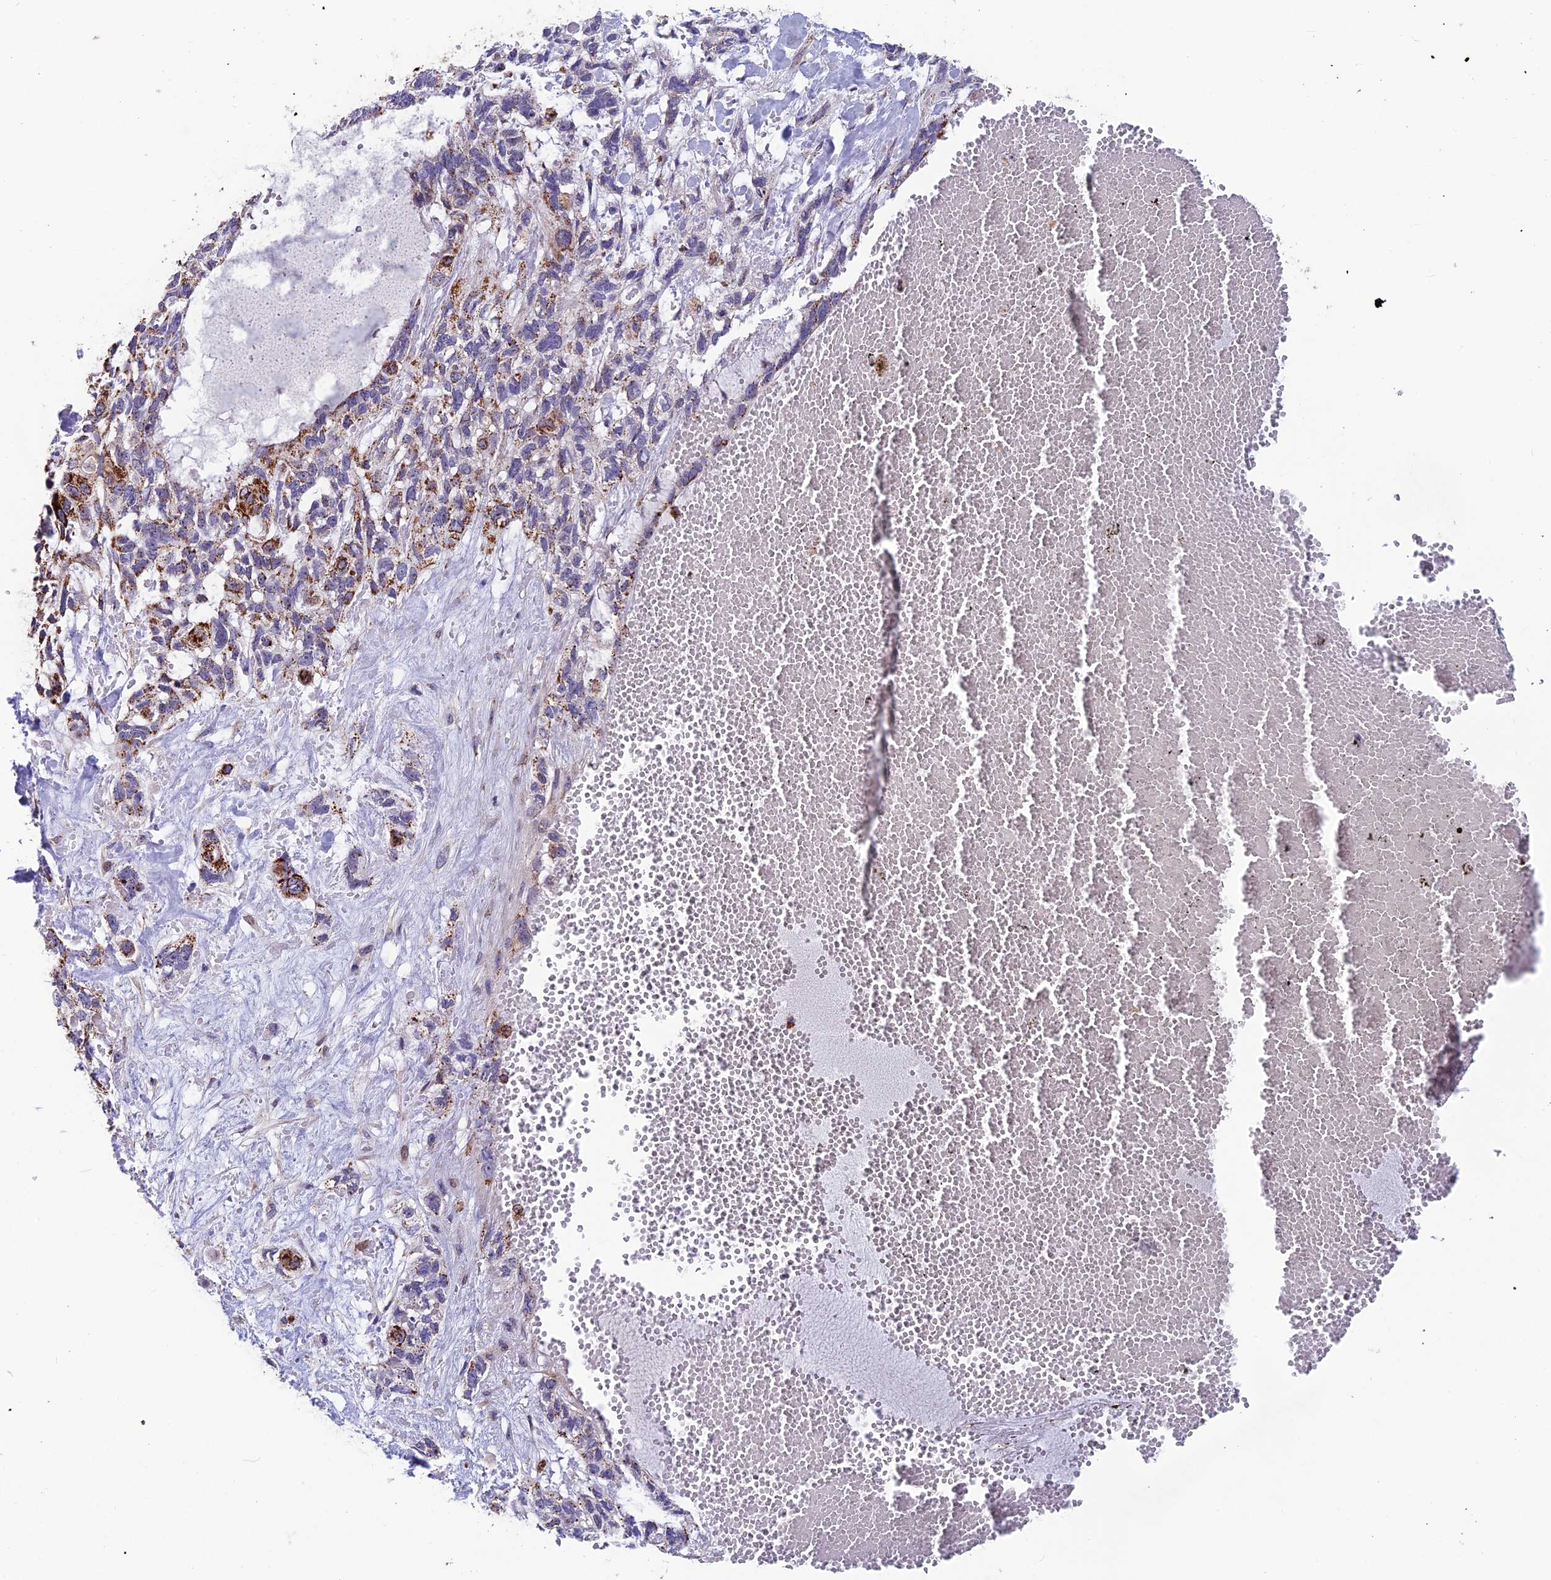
{"staining": {"intensity": "moderate", "quantity": "25%-75%", "location": "cytoplasmic/membranous"}, "tissue": "skin cancer", "cell_type": "Tumor cells", "image_type": "cancer", "snomed": [{"axis": "morphology", "description": "Basal cell carcinoma"}, {"axis": "topography", "description": "Skin"}], "caption": "Skin cancer (basal cell carcinoma) stained for a protein (brown) demonstrates moderate cytoplasmic/membranous positive staining in about 25%-75% of tumor cells.", "gene": "MRPS18B", "patient": {"sex": "male", "age": 88}}